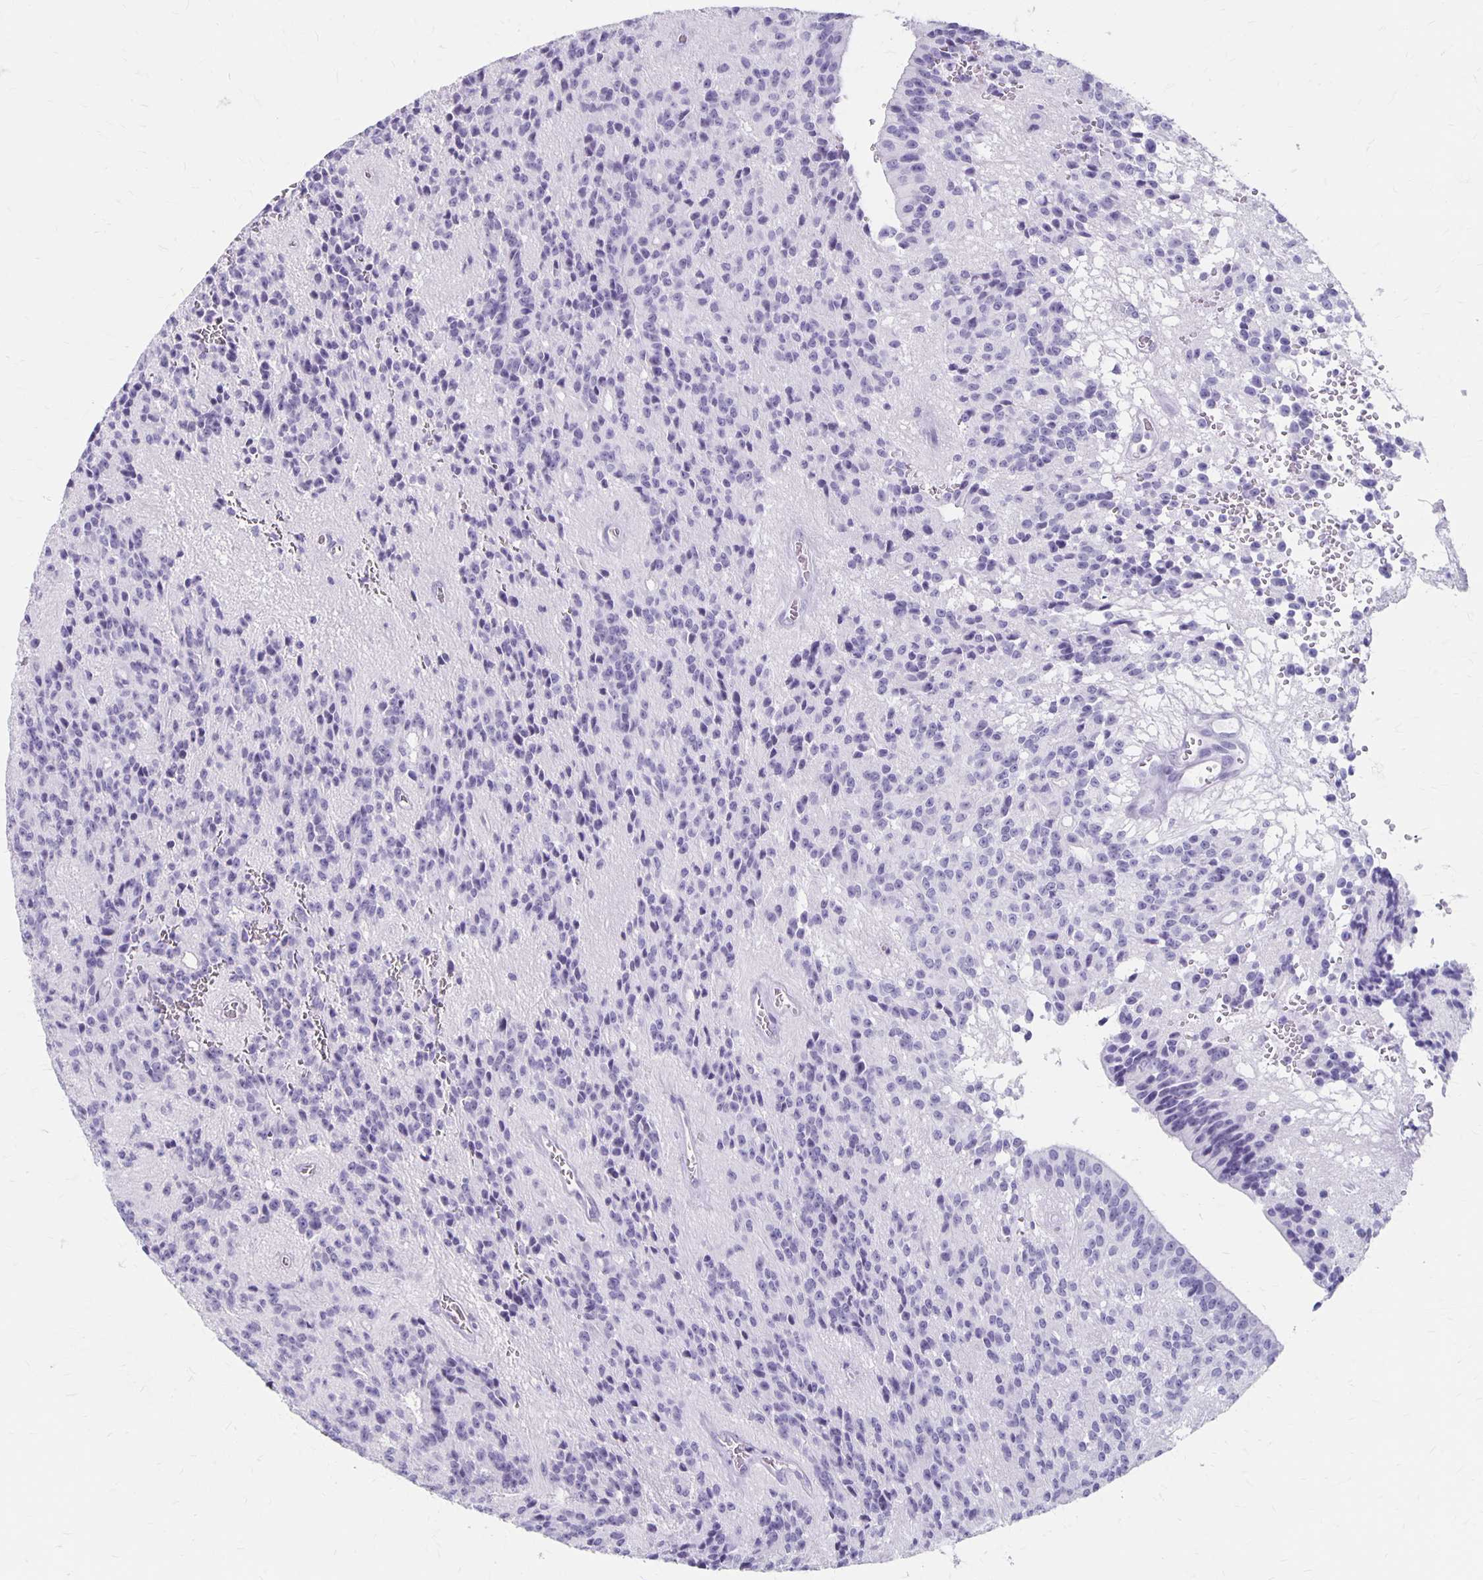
{"staining": {"intensity": "negative", "quantity": "none", "location": "none"}, "tissue": "glioma", "cell_type": "Tumor cells", "image_type": "cancer", "snomed": [{"axis": "morphology", "description": "Glioma, malignant, Low grade"}, {"axis": "topography", "description": "Brain"}], "caption": "Tumor cells are negative for protein expression in human glioma.", "gene": "MAGEC2", "patient": {"sex": "male", "age": 31}}